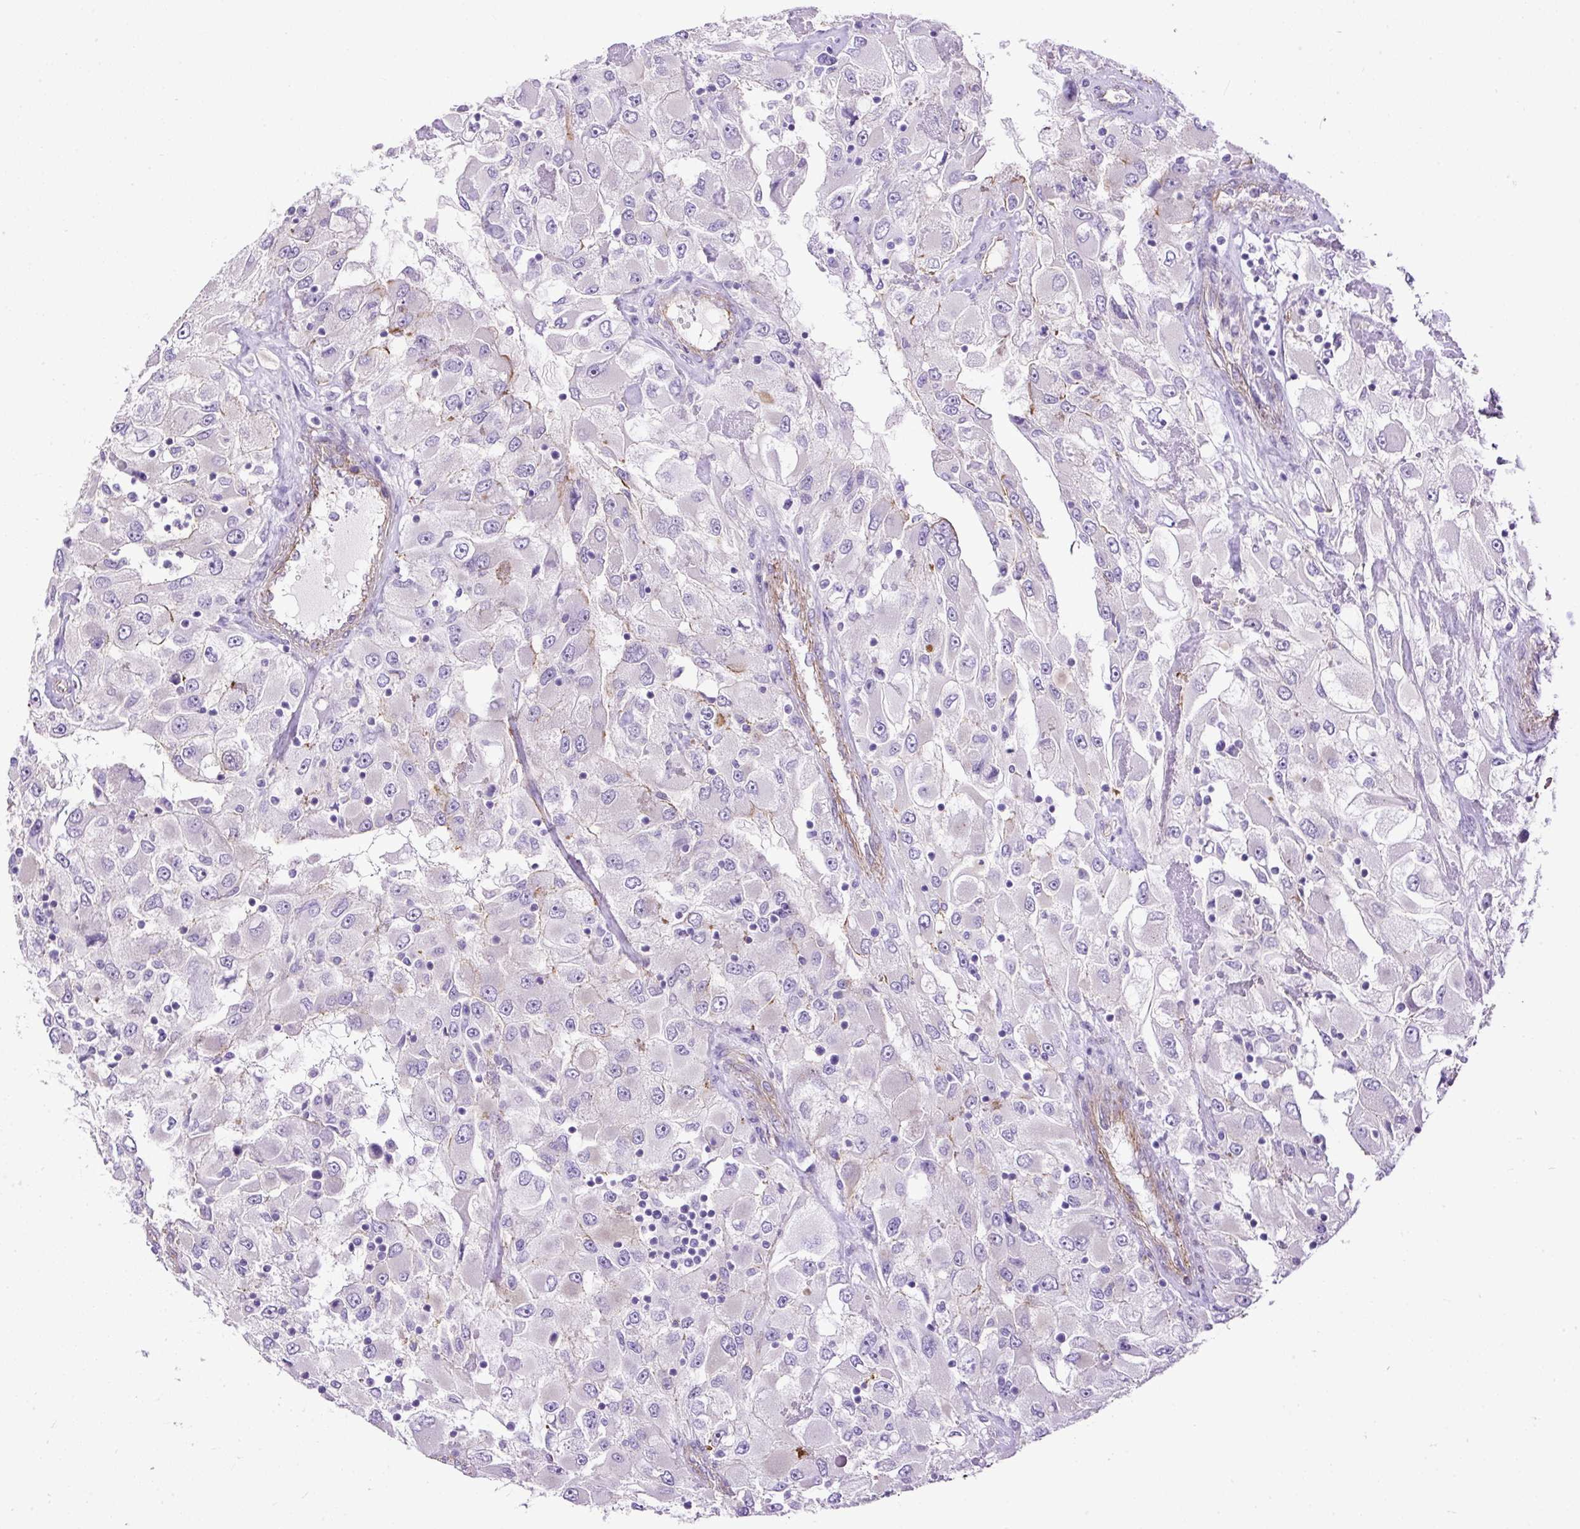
{"staining": {"intensity": "negative", "quantity": "none", "location": "none"}, "tissue": "renal cancer", "cell_type": "Tumor cells", "image_type": "cancer", "snomed": [{"axis": "morphology", "description": "Adenocarcinoma, NOS"}, {"axis": "topography", "description": "Kidney"}], "caption": "Immunohistochemistry (IHC) histopathology image of neoplastic tissue: renal cancer (adenocarcinoma) stained with DAB (3,3'-diaminobenzidine) exhibits no significant protein expression in tumor cells. (Stains: DAB (3,3'-diaminobenzidine) immunohistochemistry (IHC) with hematoxylin counter stain, Microscopy: brightfield microscopy at high magnification).", "gene": "MAGEB16", "patient": {"sex": "female", "age": 52}}